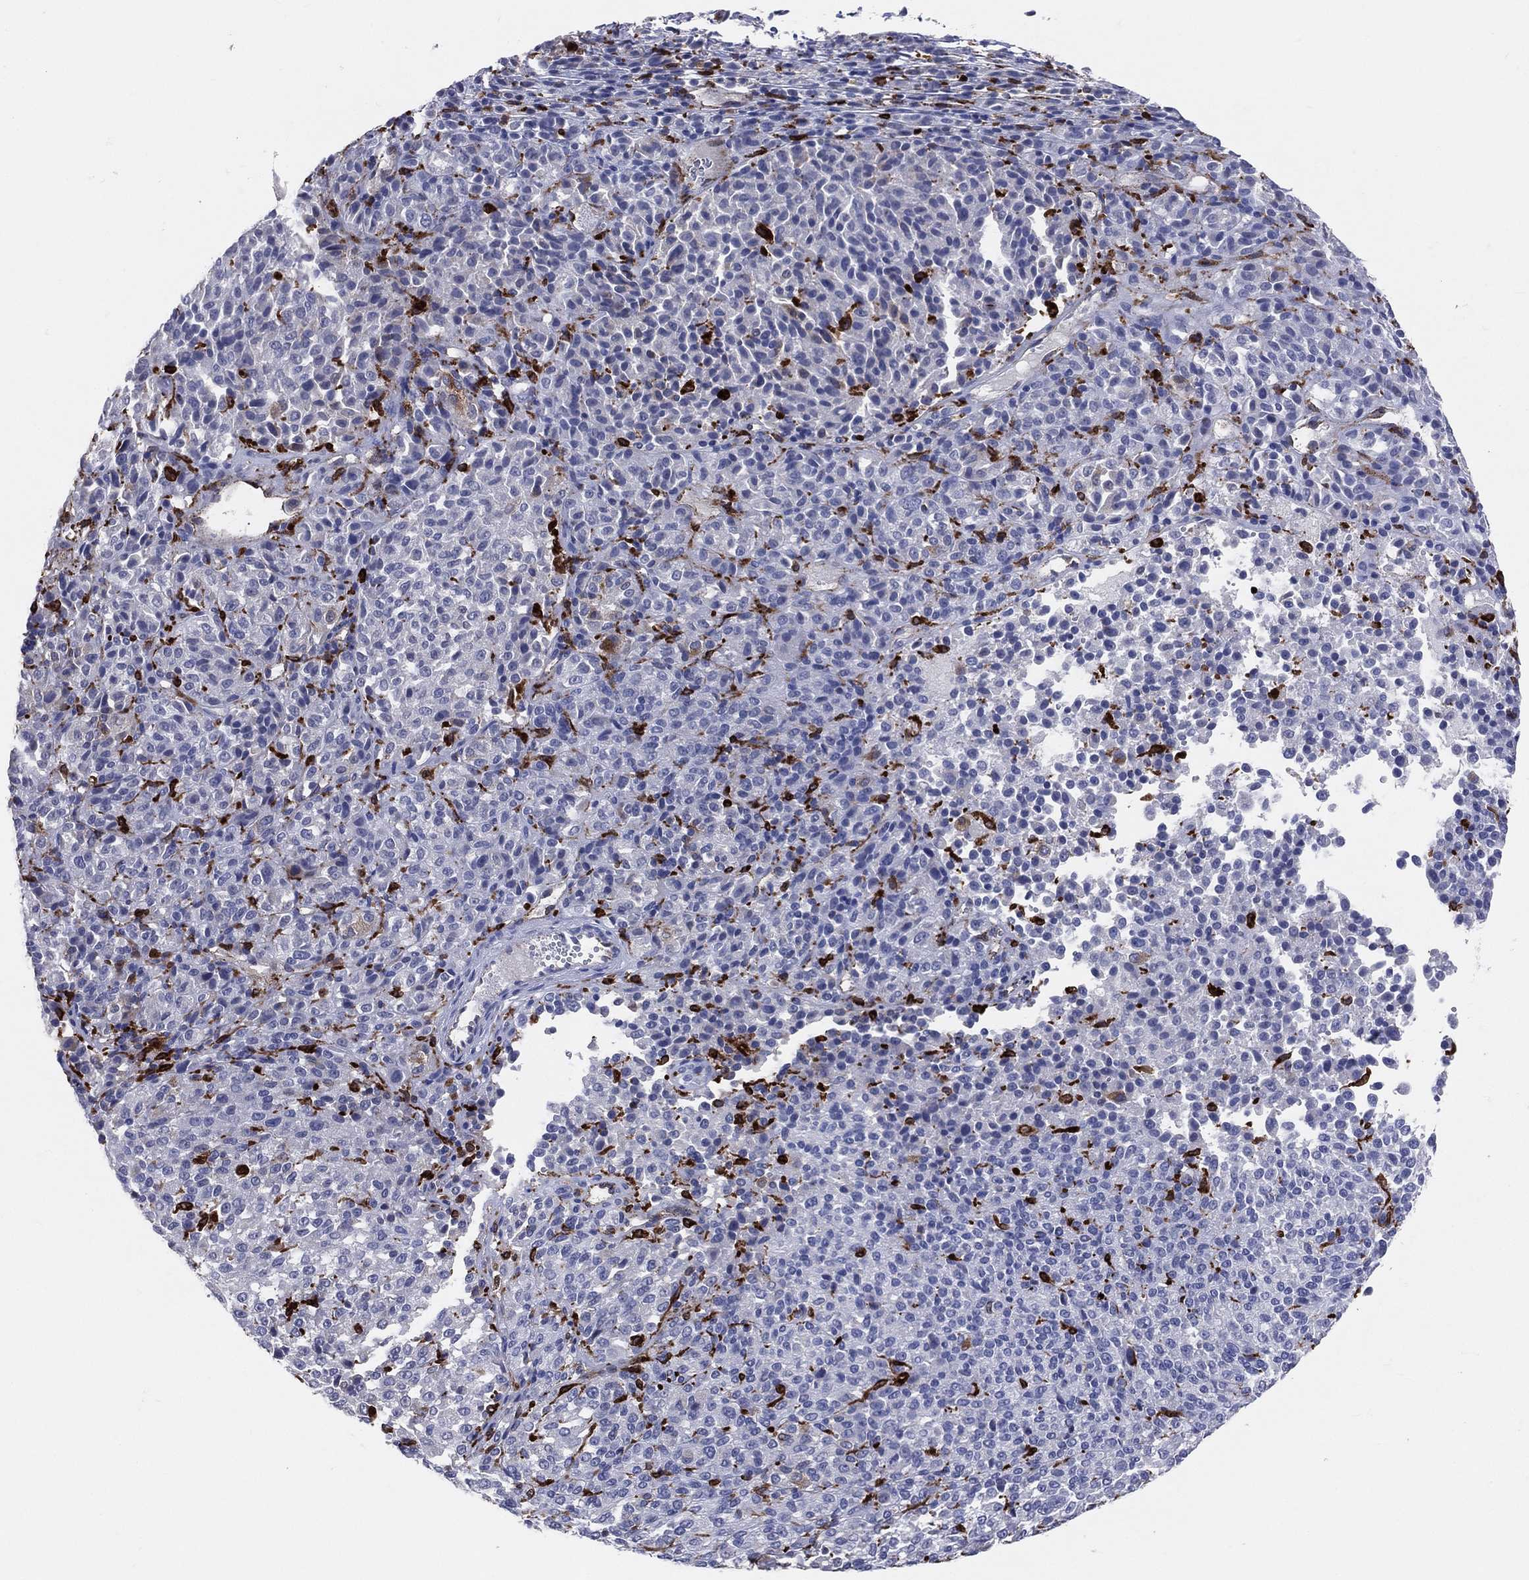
{"staining": {"intensity": "negative", "quantity": "none", "location": "none"}, "tissue": "melanoma", "cell_type": "Tumor cells", "image_type": "cancer", "snomed": [{"axis": "morphology", "description": "Malignant melanoma, Metastatic site"}, {"axis": "topography", "description": "Brain"}], "caption": "An image of human malignant melanoma (metastatic site) is negative for staining in tumor cells.", "gene": "CD74", "patient": {"sex": "female", "age": 56}}